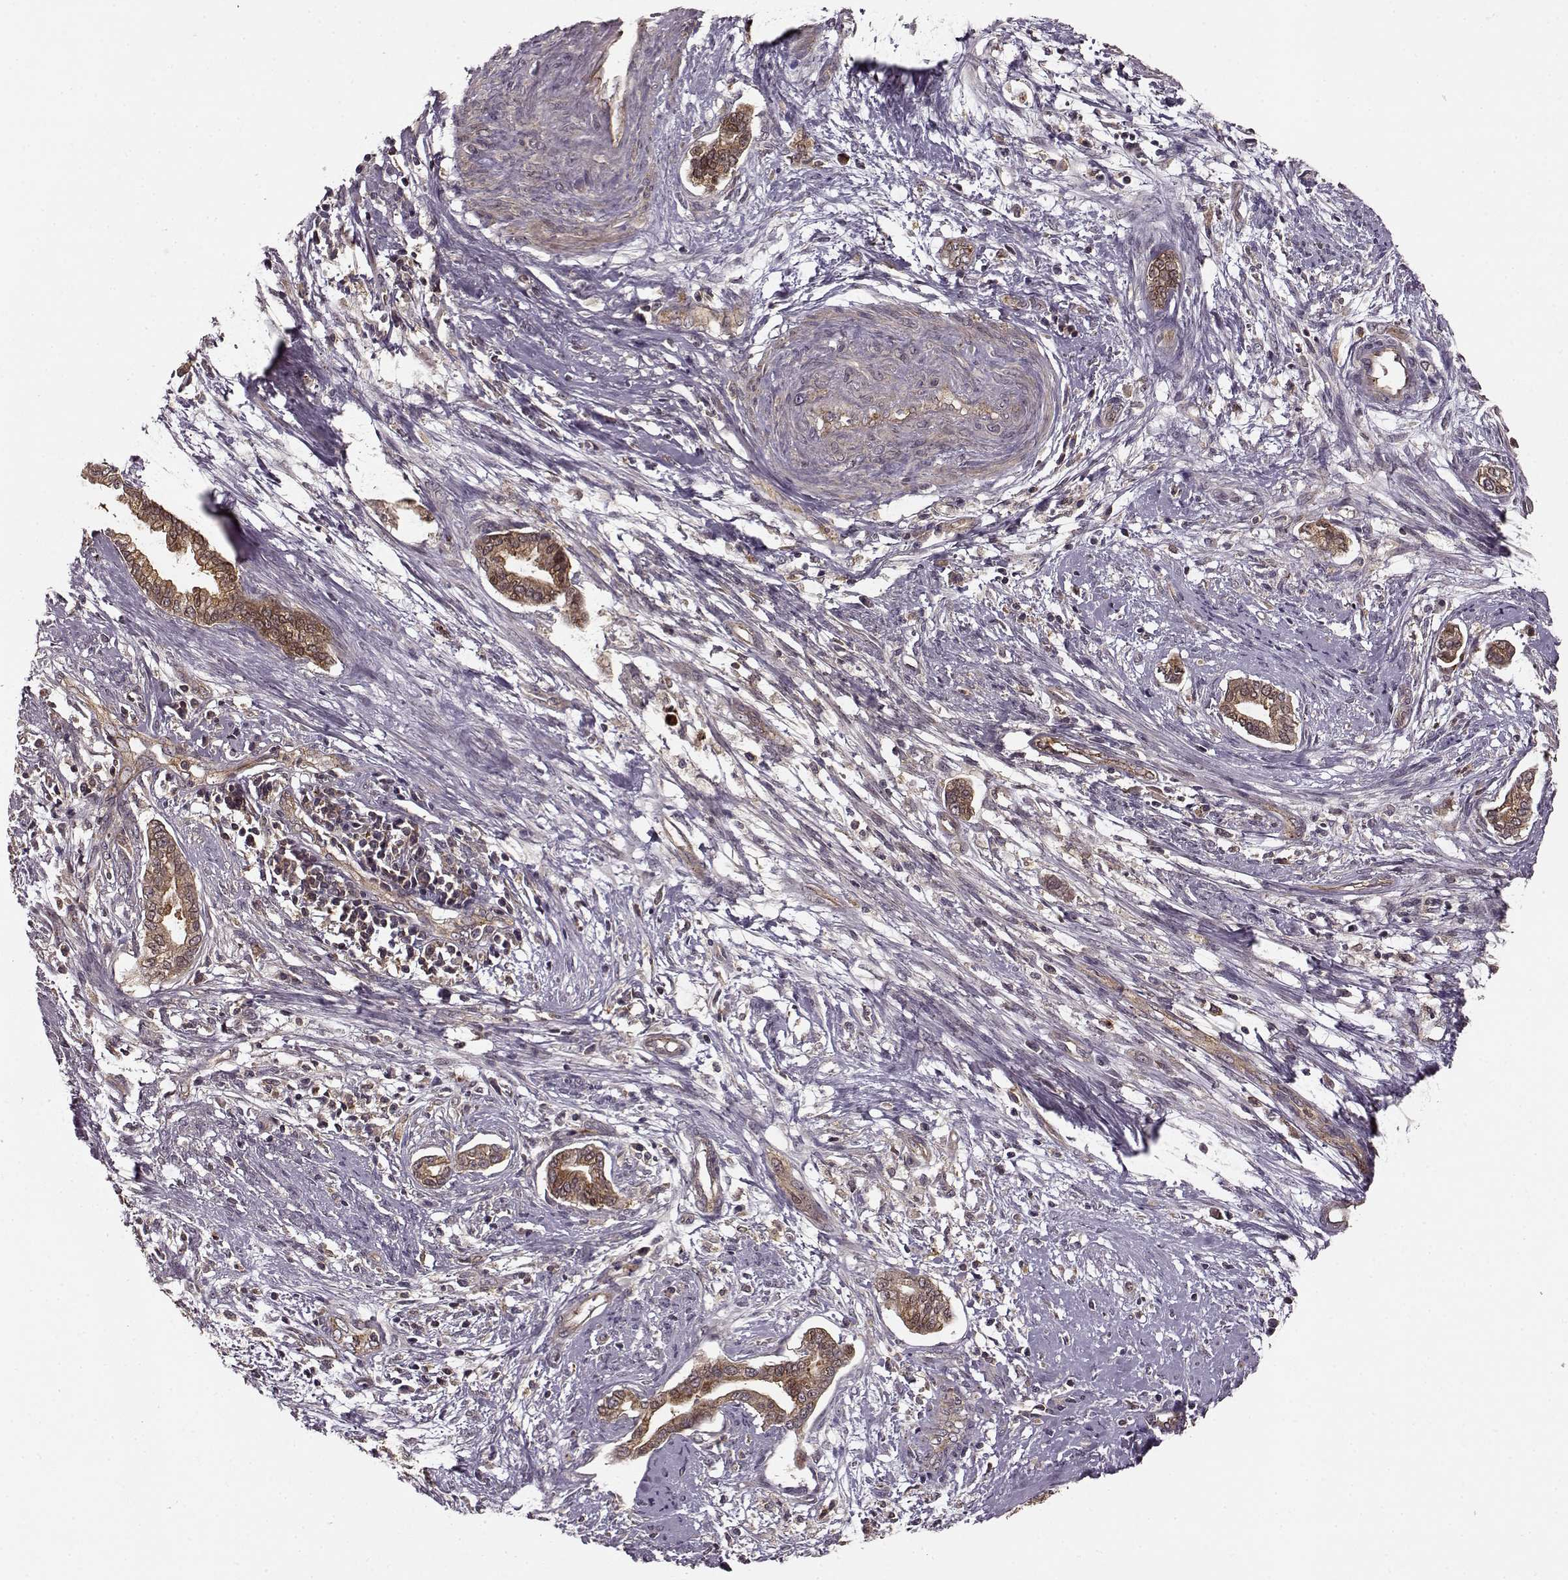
{"staining": {"intensity": "strong", "quantity": ">75%", "location": "cytoplasmic/membranous"}, "tissue": "cervical cancer", "cell_type": "Tumor cells", "image_type": "cancer", "snomed": [{"axis": "morphology", "description": "Adenocarcinoma, NOS"}, {"axis": "topography", "description": "Cervix"}], "caption": "Protein expression analysis of human cervical cancer reveals strong cytoplasmic/membranous expression in approximately >75% of tumor cells. (Stains: DAB in brown, nuclei in blue, Microscopy: brightfield microscopy at high magnification).", "gene": "IFRD2", "patient": {"sex": "female", "age": 62}}